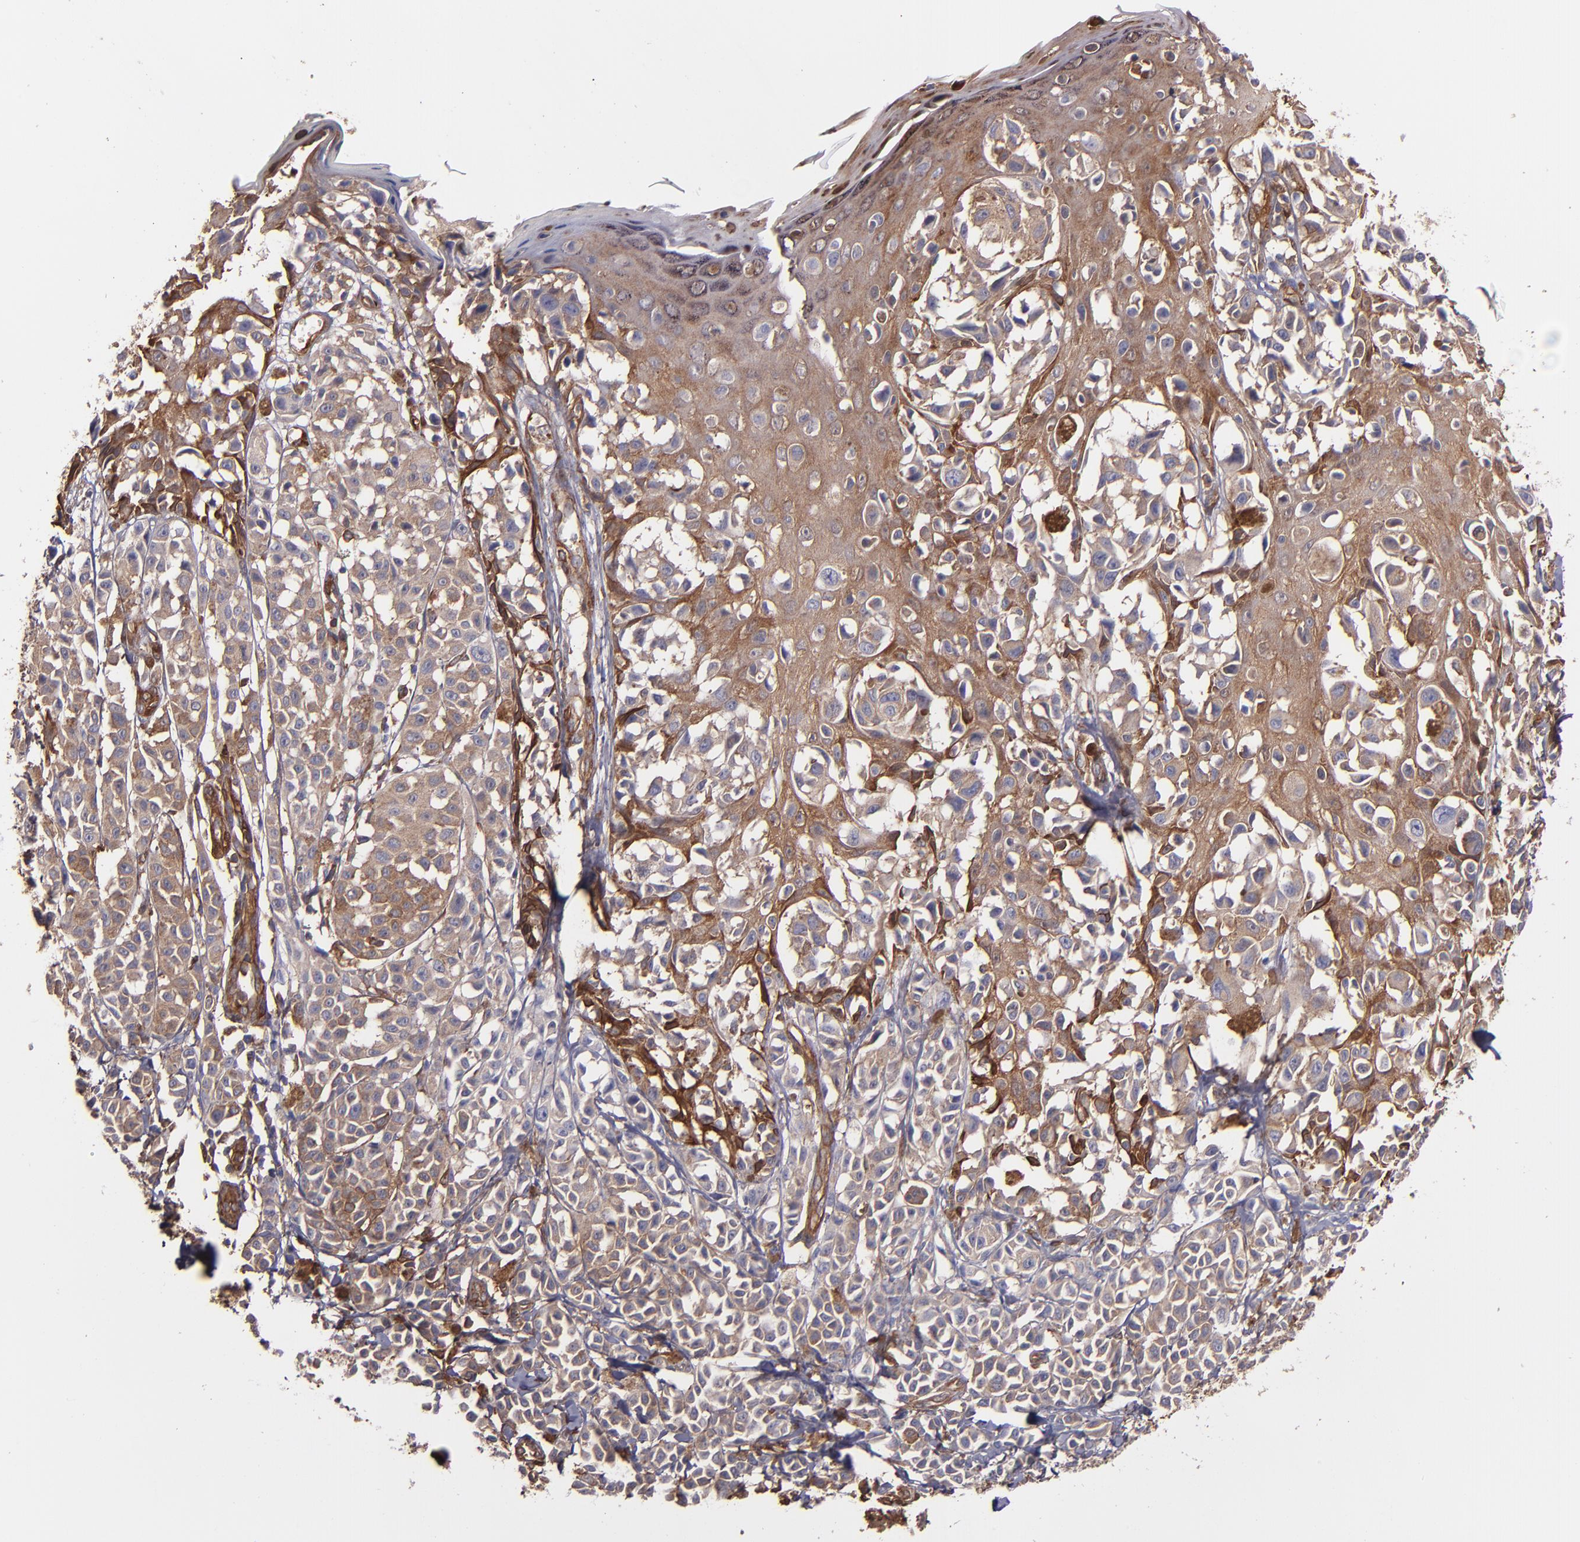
{"staining": {"intensity": "moderate", "quantity": "25%-75%", "location": "cytoplasmic/membranous"}, "tissue": "melanoma", "cell_type": "Tumor cells", "image_type": "cancer", "snomed": [{"axis": "morphology", "description": "Malignant melanoma, NOS"}, {"axis": "topography", "description": "Skin"}], "caption": "Immunohistochemistry micrograph of human melanoma stained for a protein (brown), which shows medium levels of moderate cytoplasmic/membranous staining in about 25%-75% of tumor cells.", "gene": "VCL", "patient": {"sex": "female", "age": 38}}